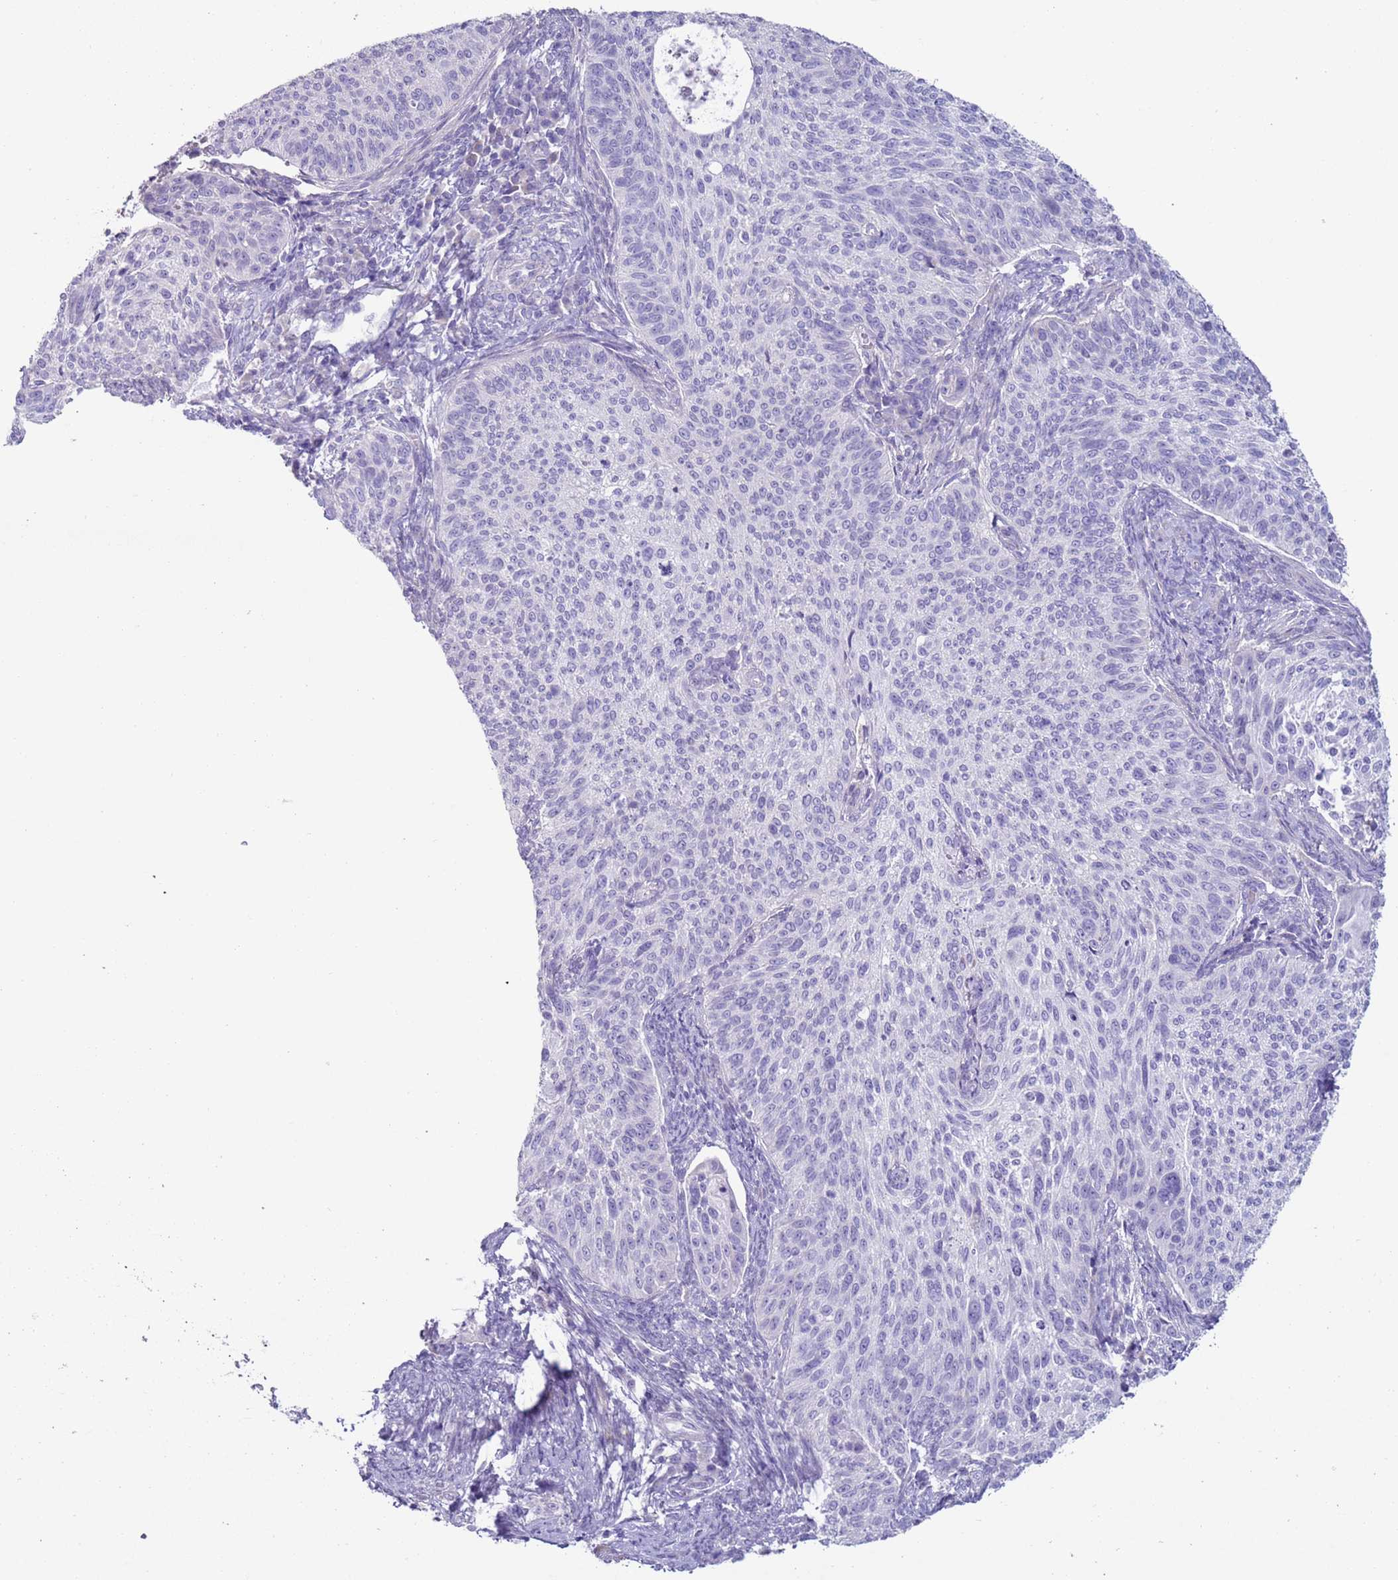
{"staining": {"intensity": "negative", "quantity": "none", "location": "none"}, "tissue": "cervical cancer", "cell_type": "Tumor cells", "image_type": "cancer", "snomed": [{"axis": "morphology", "description": "Squamous cell carcinoma, NOS"}, {"axis": "topography", "description": "Cervix"}], "caption": "High power microscopy image of an IHC micrograph of cervical cancer (squamous cell carcinoma), revealing no significant staining in tumor cells.", "gene": "NPAP1", "patient": {"sex": "female", "age": 70}}